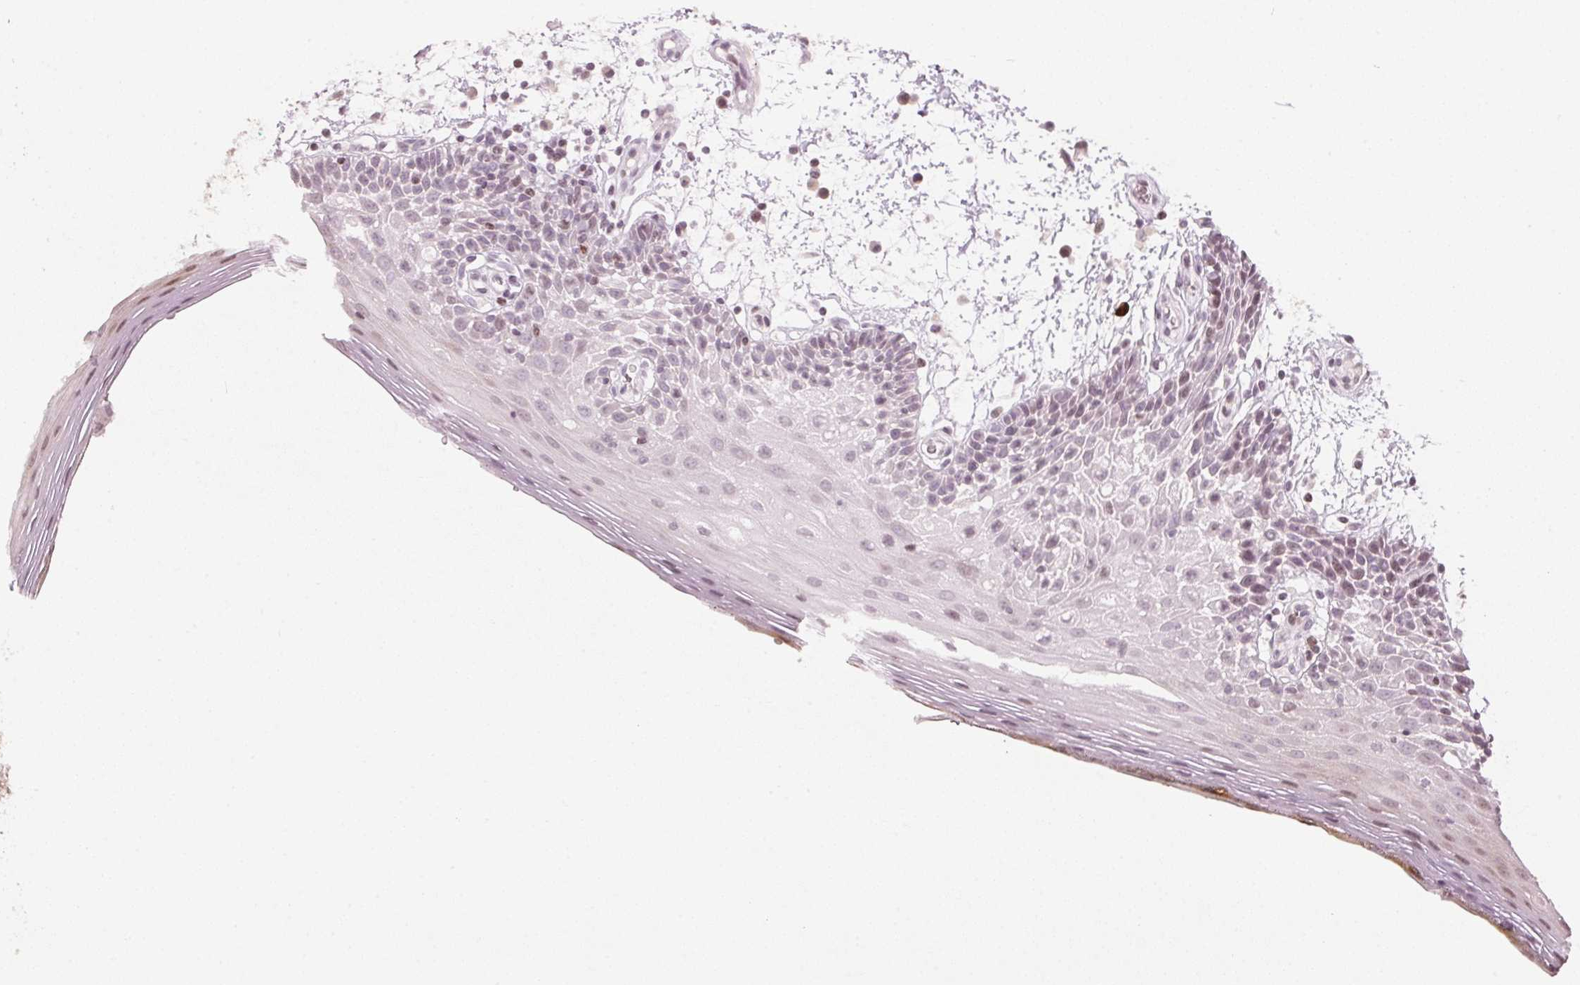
{"staining": {"intensity": "negative", "quantity": "none", "location": "none"}, "tissue": "oral mucosa", "cell_type": "Squamous epithelial cells", "image_type": "normal", "snomed": [{"axis": "morphology", "description": "Normal tissue, NOS"}, {"axis": "morphology", "description": "Squamous cell carcinoma, NOS"}, {"axis": "topography", "description": "Oral tissue"}, {"axis": "topography", "description": "Head-Neck"}], "caption": "A photomicrograph of oral mucosa stained for a protein shows no brown staining in squamous epithelial cells. (DAB immunohistochemistry (IHC), high magnification).", "gene": "SFRP4", "patient": {"sex": "male", "age": 52}}